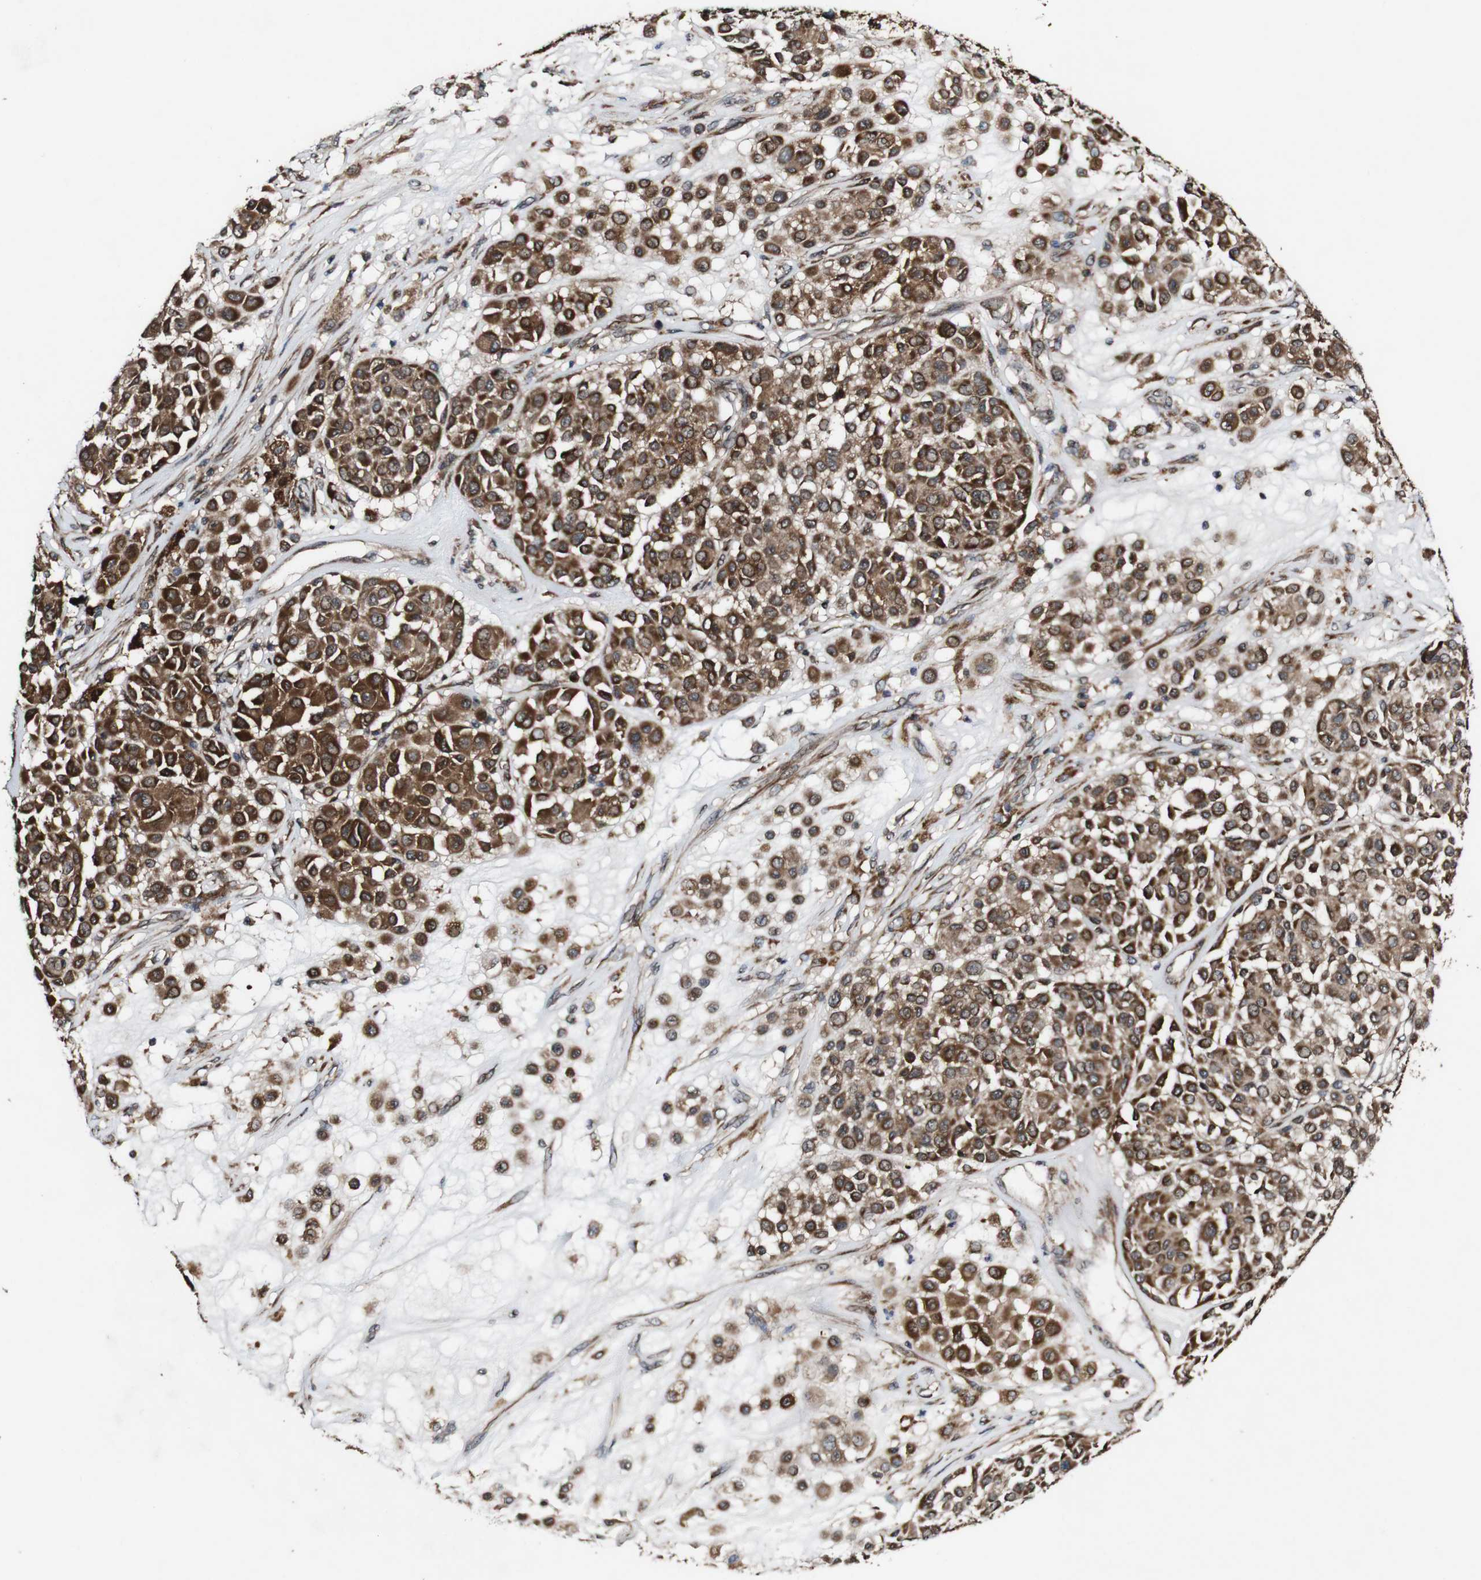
{"staining": {"intensity": "strong", "quantity": ">75%", "location": "cytoplasmic/membranous"}, "tissue": "melanoma", "cell_type": "Tumor cells", "image_type": "cancer", "snomed": [{"axis": "morphology", "description": "Malignant melanoma, NOS"}, {"axis": "topography", "description": "Skin"}], "caption": "Malignant melanoma was stained to show a protein in brown. There is high levels of strong cytoplasmic/membranous staining in approximately >75% of tumor cells. Immunohistochemistry stains the protein of interest in brown and the nuclei are stained blue.", "gene": "BTN3A3", "patient": {"sex": "female", "age": 77}}